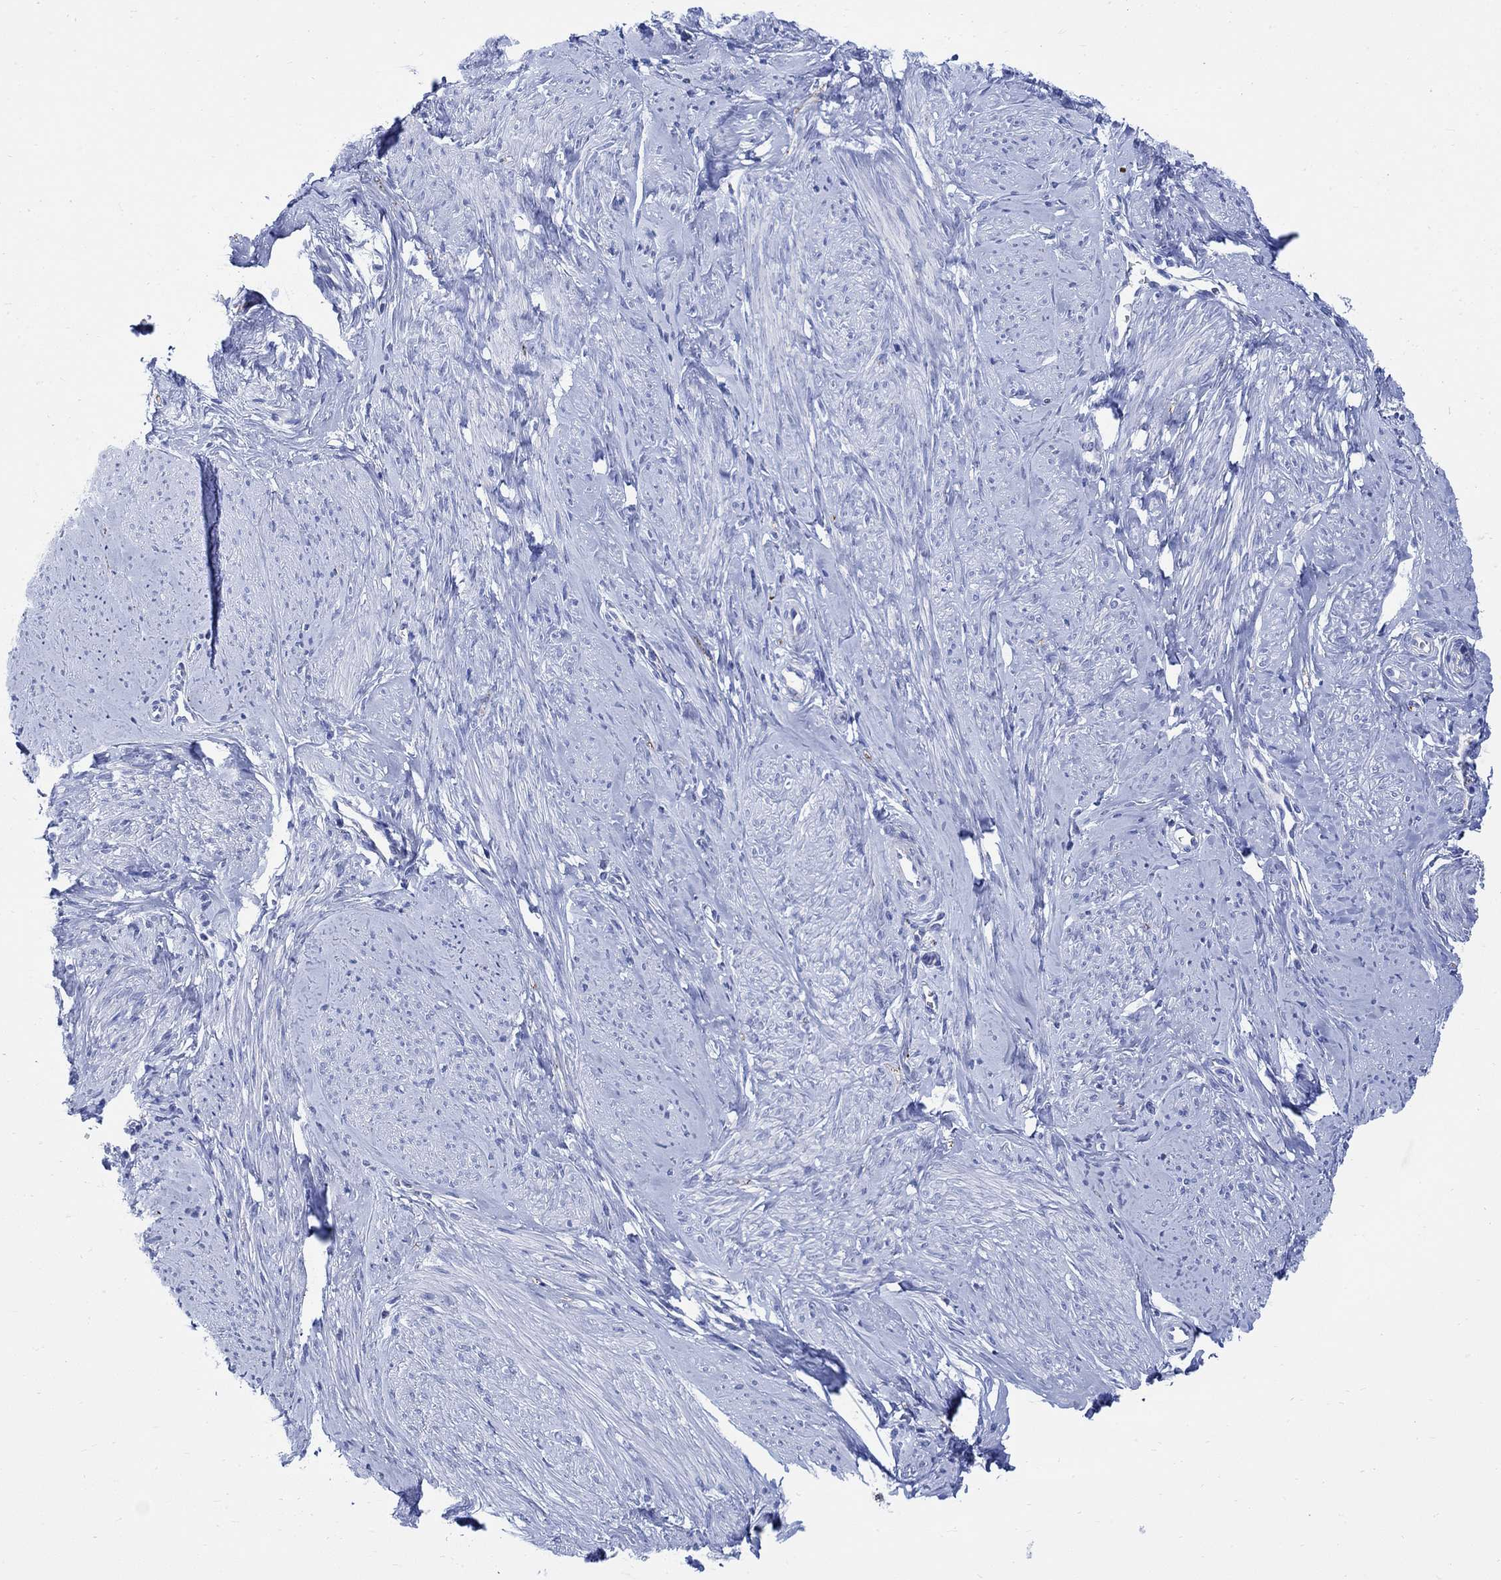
{"staining": {"intensity": "negative", "quantity": "none", "location": "none"}, "tissue": "smooth muscle", "cell_type": "Smooth muscle cells", "image_type": "normal", "snomed": [{"axis": "morphology", "description": "Normal tissue, NOS"}, {"axis": "topography", "description": "Smooth muscle"}], "caption": "An IHC image of benign smooth muscle is shown. There is no staining in smooth muscle cells of smooth muscle. Nuclei are stained in blue.", "gene": "CPLX1", "patient": {"sex": "female", "age": 48}}